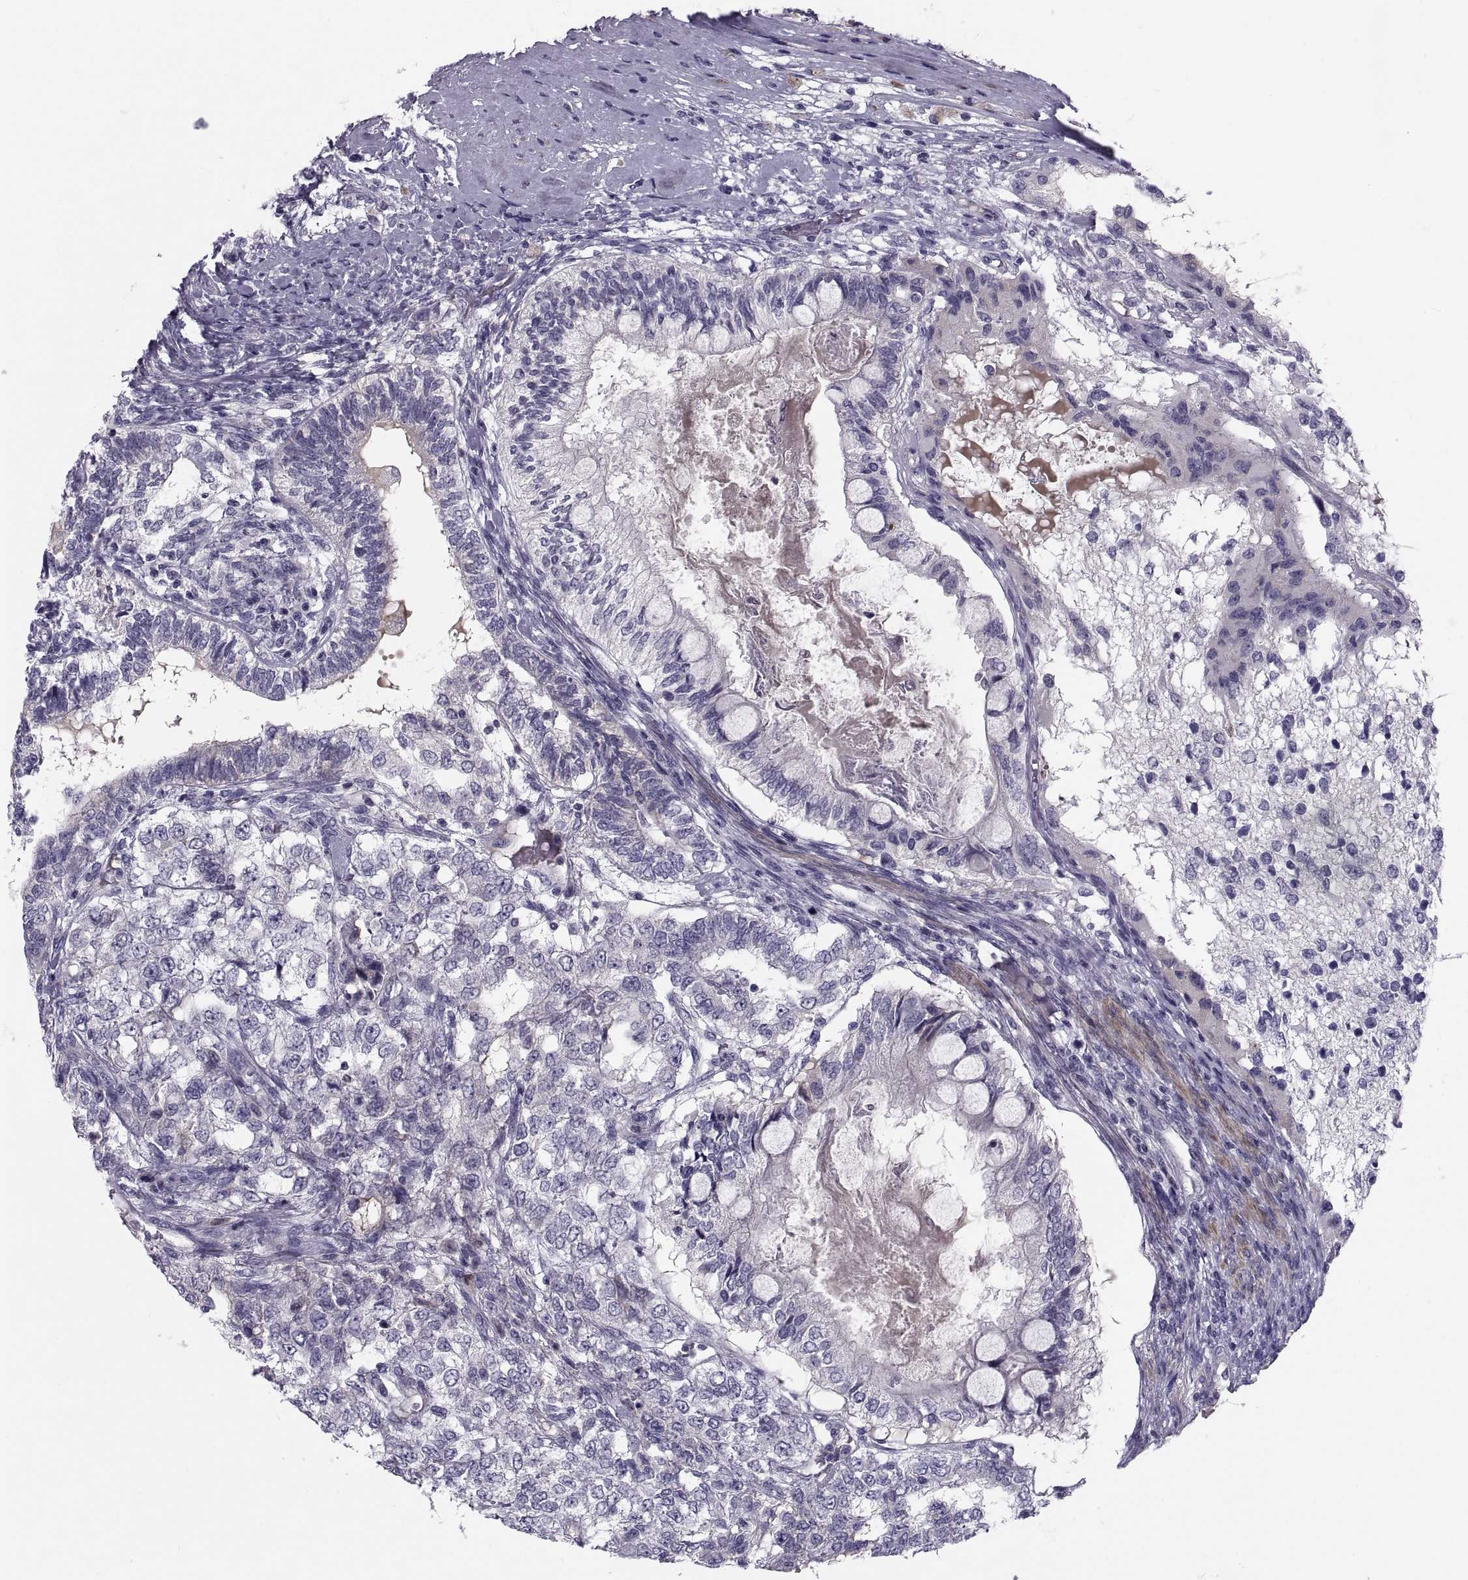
{"staining": {"intensity": "negative", "quantity": "none", "location": "none"}, "tissue": "testis cancer", "cell_type": "Tumor cells", "image_type": "cancer", "snomed": [{"axis": "morphology", "description": "Seminoma, NOS"}, {"axis": "morphology", "description": "Carcinoma, Embryonal, NOS"}, {"axis": "topography", "description": "Testis"}], "caption": "Human testis seminoma stained for a protein using immunohistochemistry displays no positivity in tumor cells.", "gene": "PDZRN4", "patient": {"sex": "male", "age": 41}}